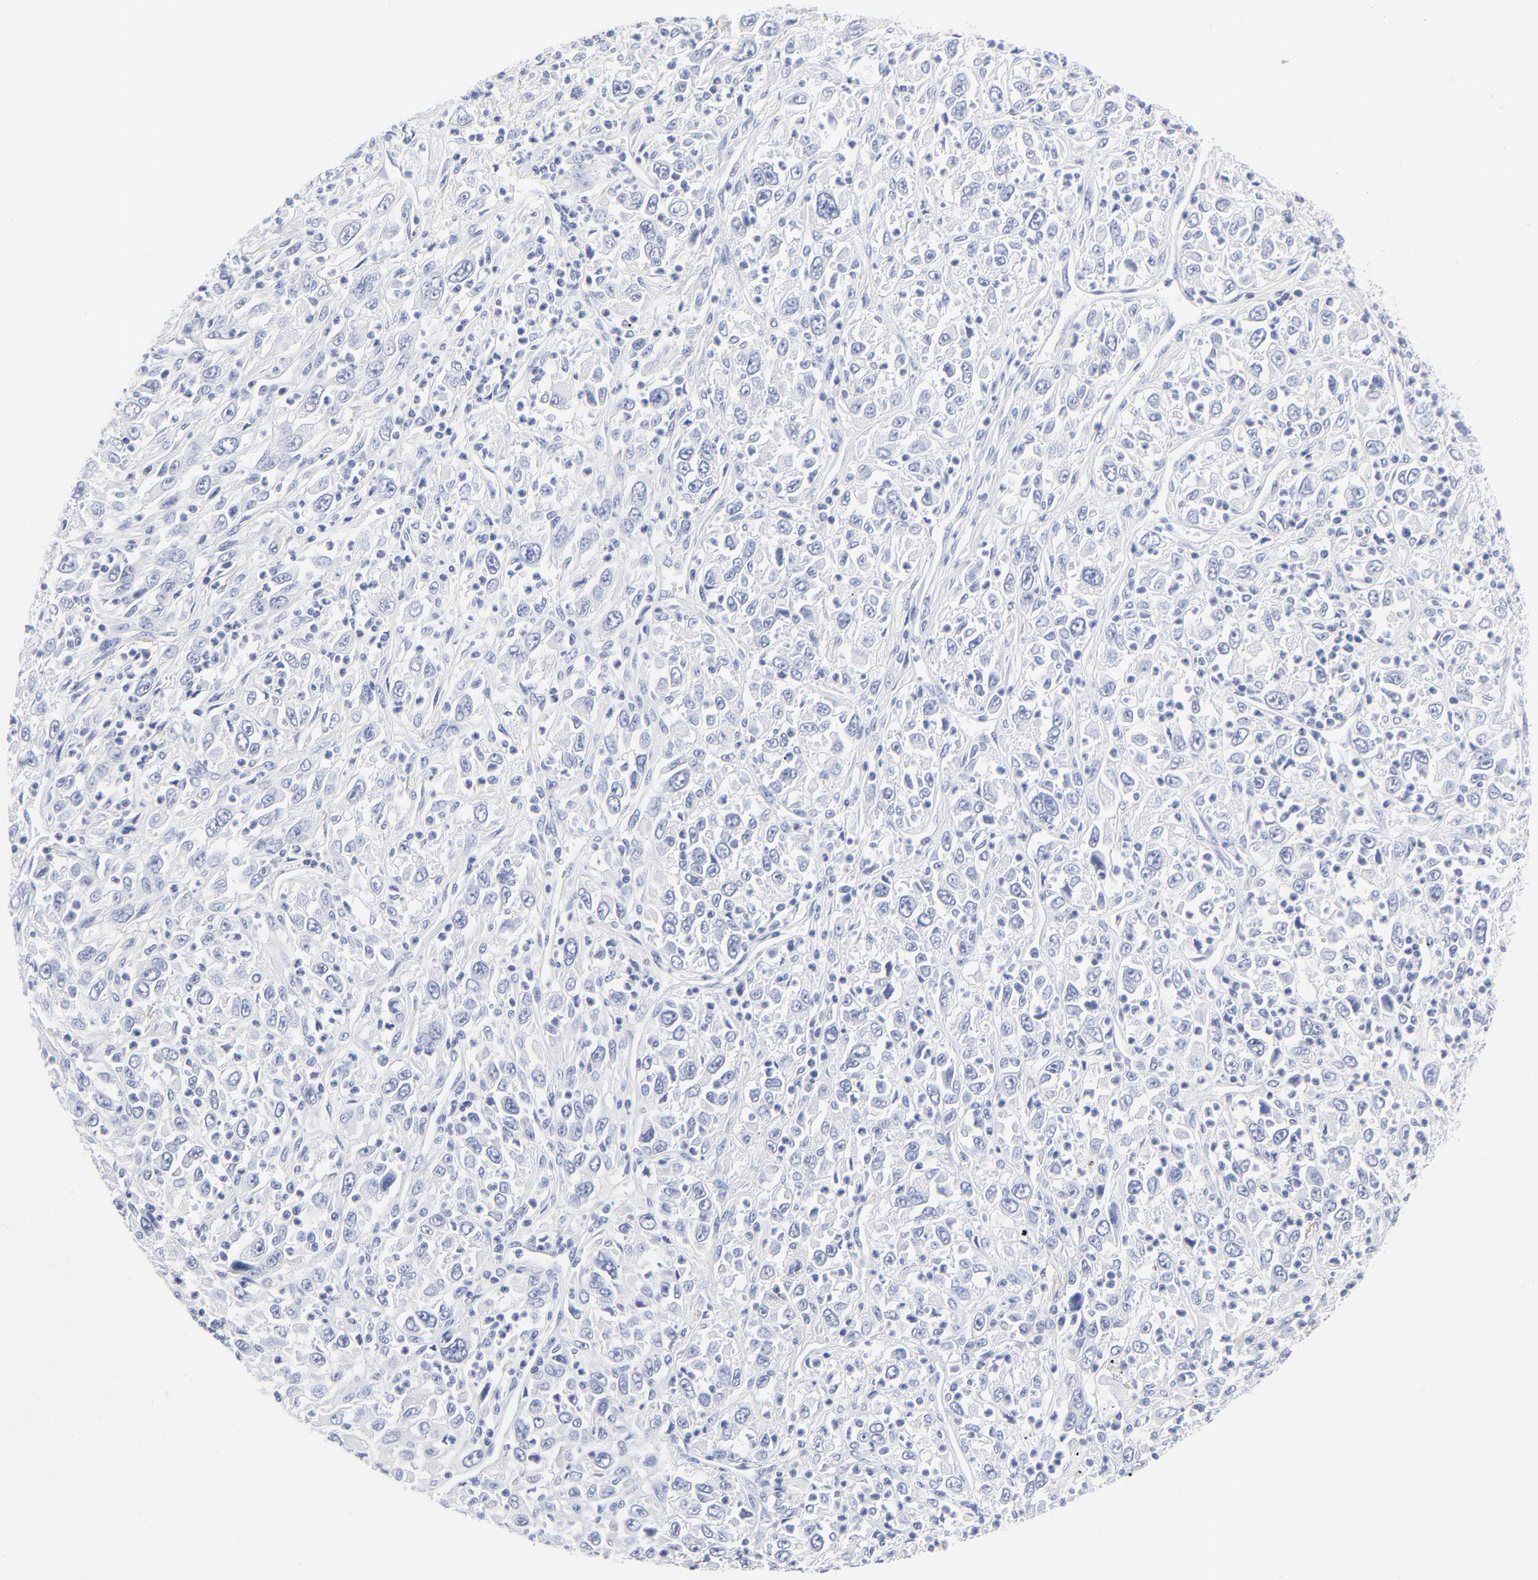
{"staining": {"intensity": "negative", "quantity": "none", "location": "none"}, "tissue": "melanoma", "cell_type": "Tumor cells", "image_type": "cancer", "snomed": [{"axis": "morphology", "description": "Malignant melanoma, Metastatic site"}, {"axis": "topography", "description": "Skin"}], "caption": "High magnification brightfield microscopy of melanoma stained with DAB (brown) and counterstained with hematoxylin (blue): tumor cells show no significant expression.", "gene": "PSD3", "patient": {"sex": "female", "age": 56}}